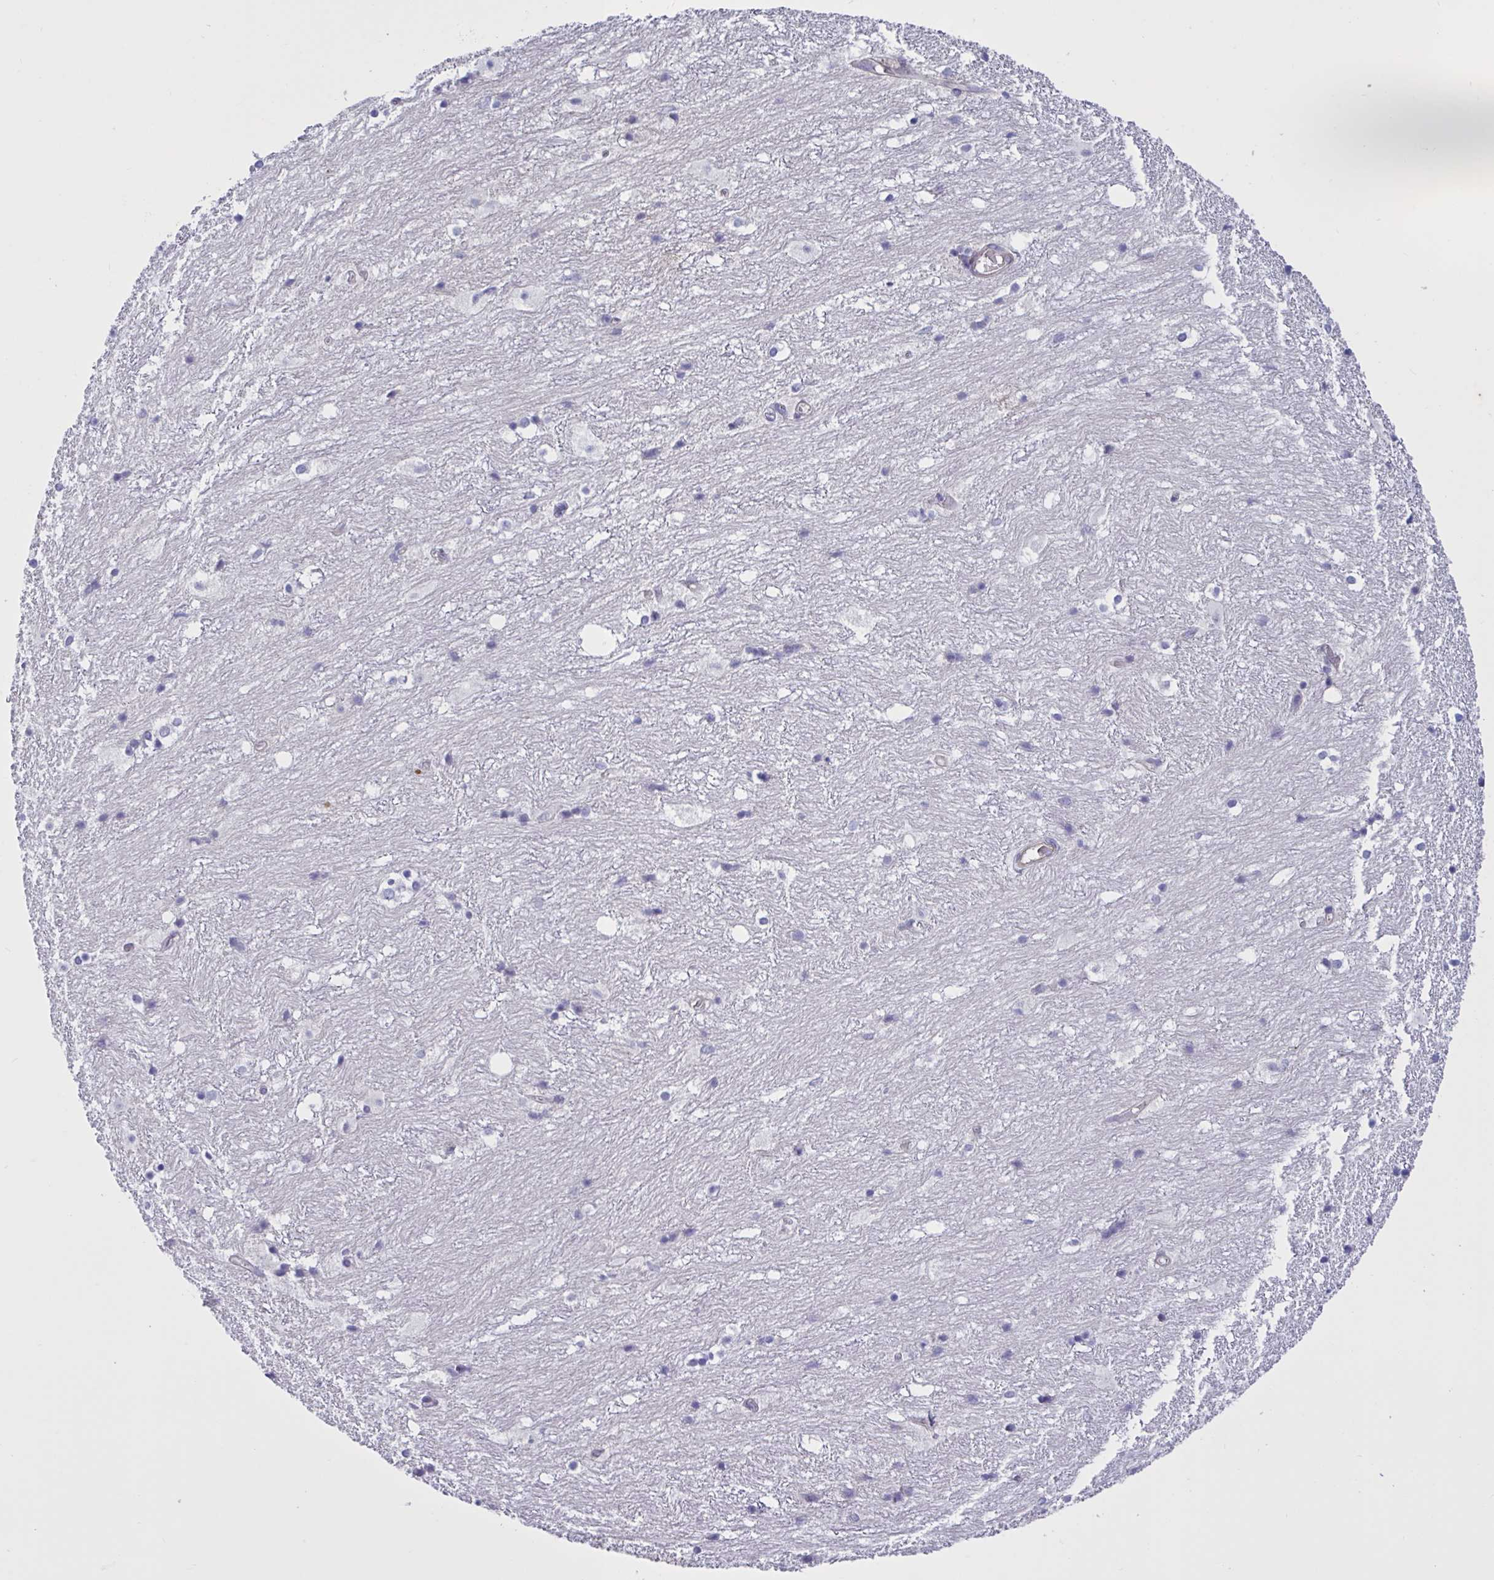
{"staining": {"intensity": "weak", "quantity": "<25%", "location": "cytoplasmic/membranous"}, "tissue": "hippocampus", "cell_type": "Glial cells", "image_type": "normal", "snomed": [{"axis": "morphology", "description": "Normal tissue, NOS"}, {"axis": "topography", "description": "Hippocampus"}], "caption": "An IHC image of benign hippocampus is shown. There is no staining in glial cells of hippocampus. (Immunohistochemistry, brightfield microscopy, high magnification).", "gene": "SLC66A1", "patient": {"sex": "female", "age": 52}}